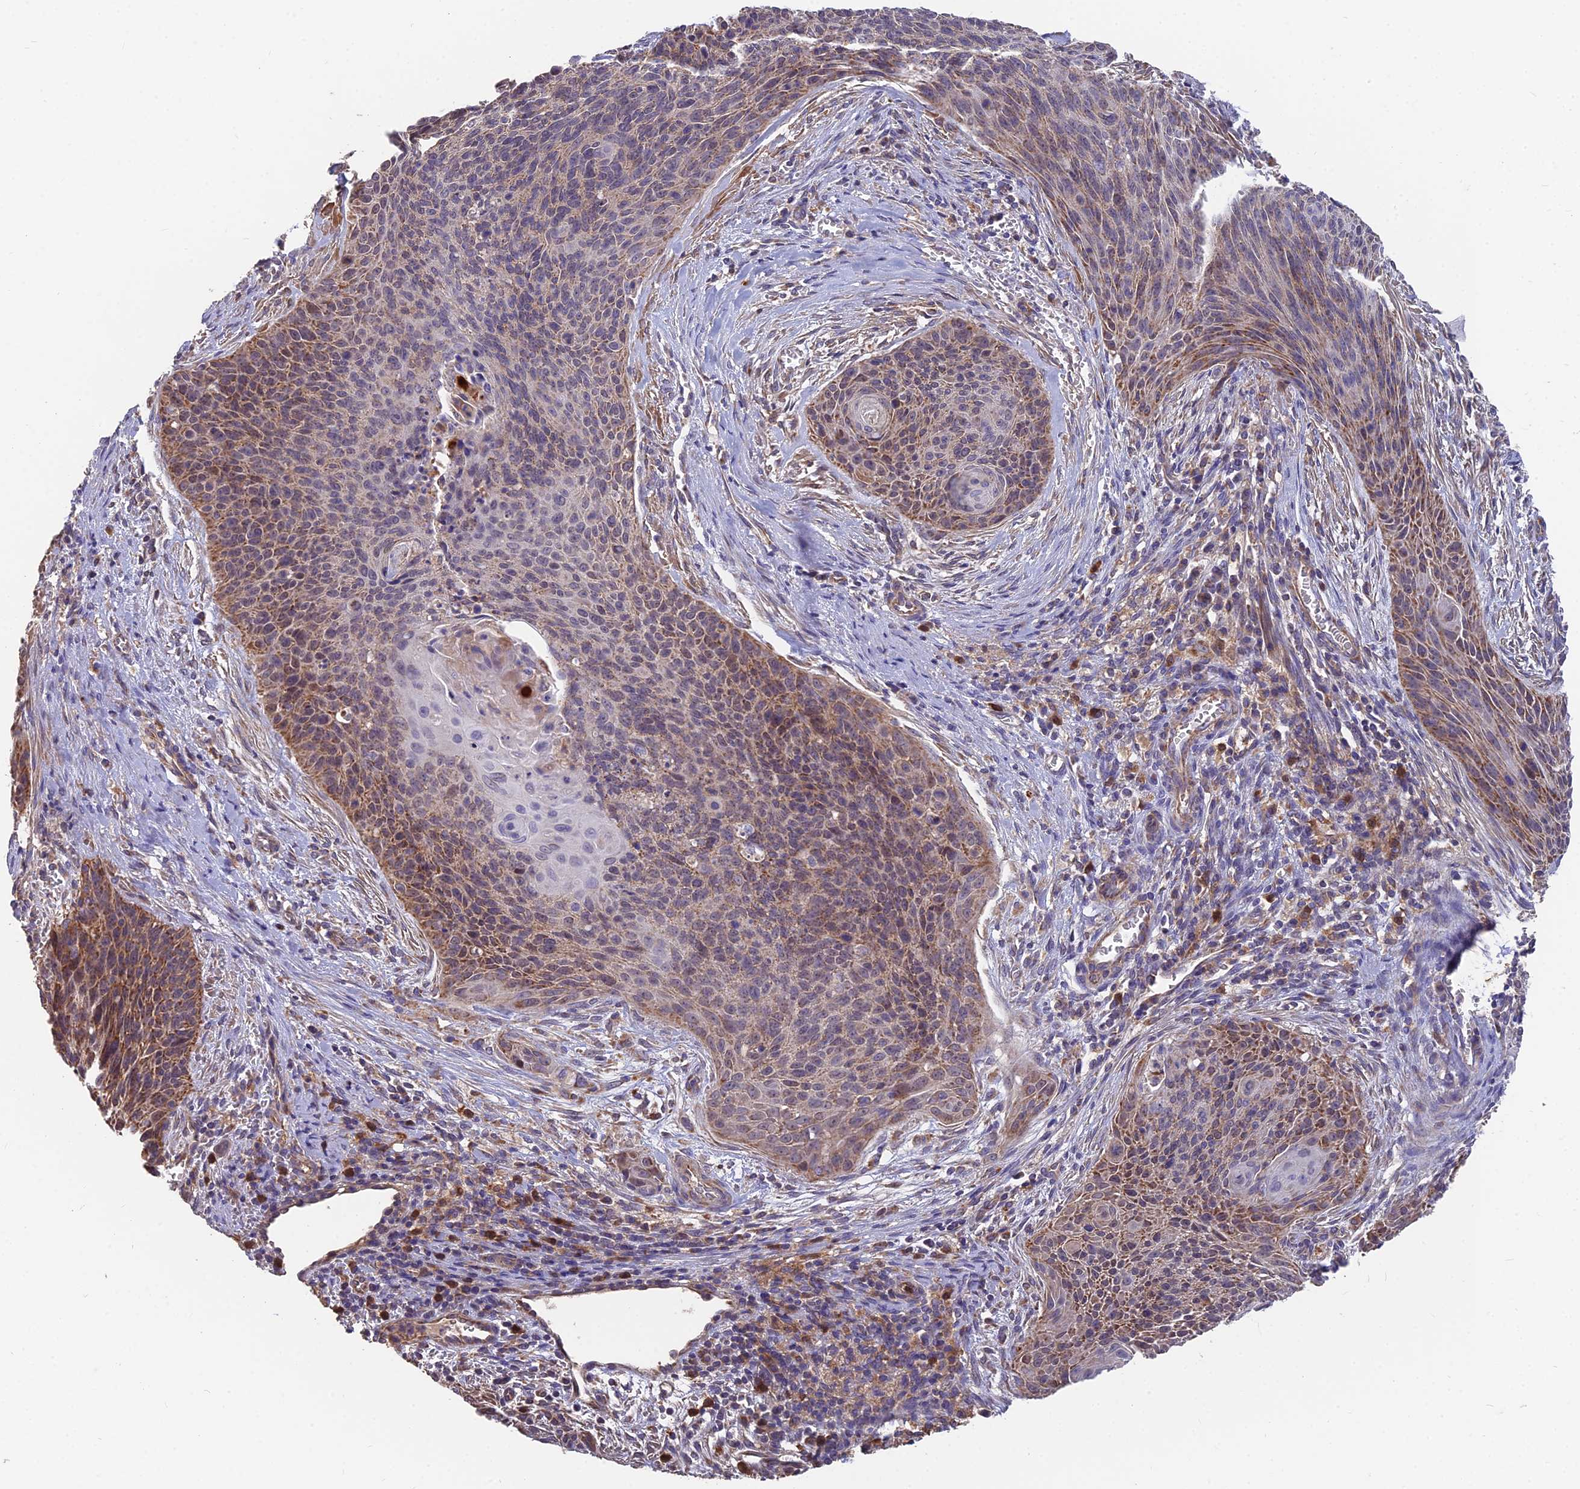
{"staining": {"intensity": "moderate", "quantity": "25%-75%", "location": "cytoplasmic/membranous"}, "tissue": "cervical cancer", "cell_type": "Tumor cells", "image_type": "cancer", "snomed": [{"axis": "morphology", "description": "Squamous cell carcinoma, NOS"}, {"axis": "topography", "description": "Cervix"}], "caption": "Immunohistochemical staining of cervical squamous cell carcinoma reveals moderate cytoplasmic/membranous protein positivity in about 25%-75% of tumor cells. The protein of interest is stained brown, and the nuclei are stained in blue (DAB (3,3'-diaminobenzidine) IHC with brightfield microscopy, high magnification).", "gene": "IFT22", "patient": {"sex": "female", "age": 55}}